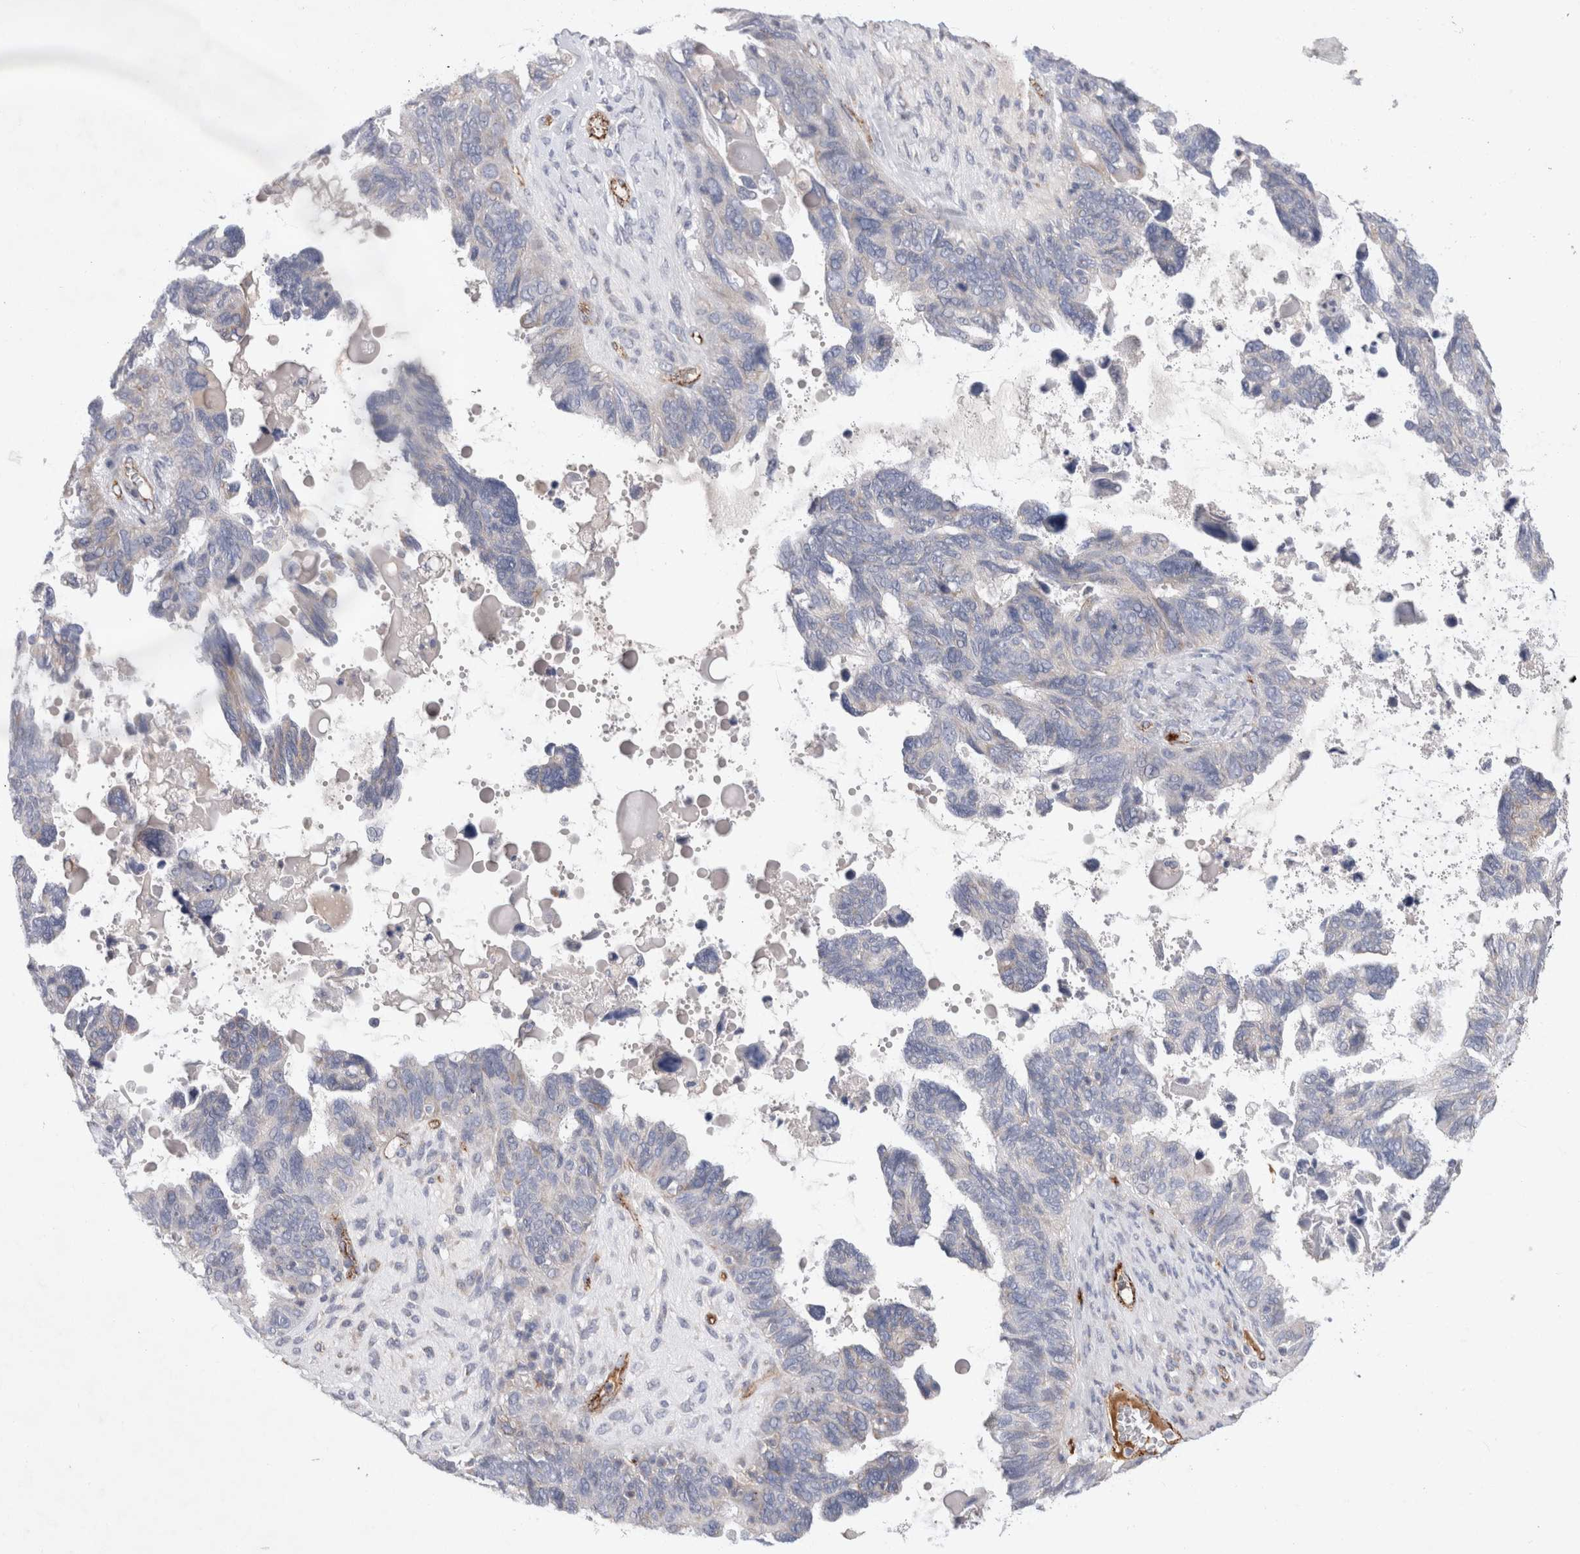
{"staining": {"intensity": "negative", "quantity": "none", "location": "none"}, "tissue": "ovarian cancer", "cell_type": "Tumor cells", "image_type": "cancer", "snomed": [{"axis": "morphology", "description": "Cystadenocarcinoma, serous, NOS"}, {"axis": "topography", "description": "Ovary"}], "caption": "The immunohistochemistry micrograph has no significant expression in tumor cells of ovarian cancer (serous cystadenocarcinoma) tissue. The staining was performed using DAB to visualize the protein expression in brown, while the nuclei were stained in blue with hematoxylin (Magnification: 20x).", "gene": "IARS2", "patient": {"sex": "female", "age": 79}}